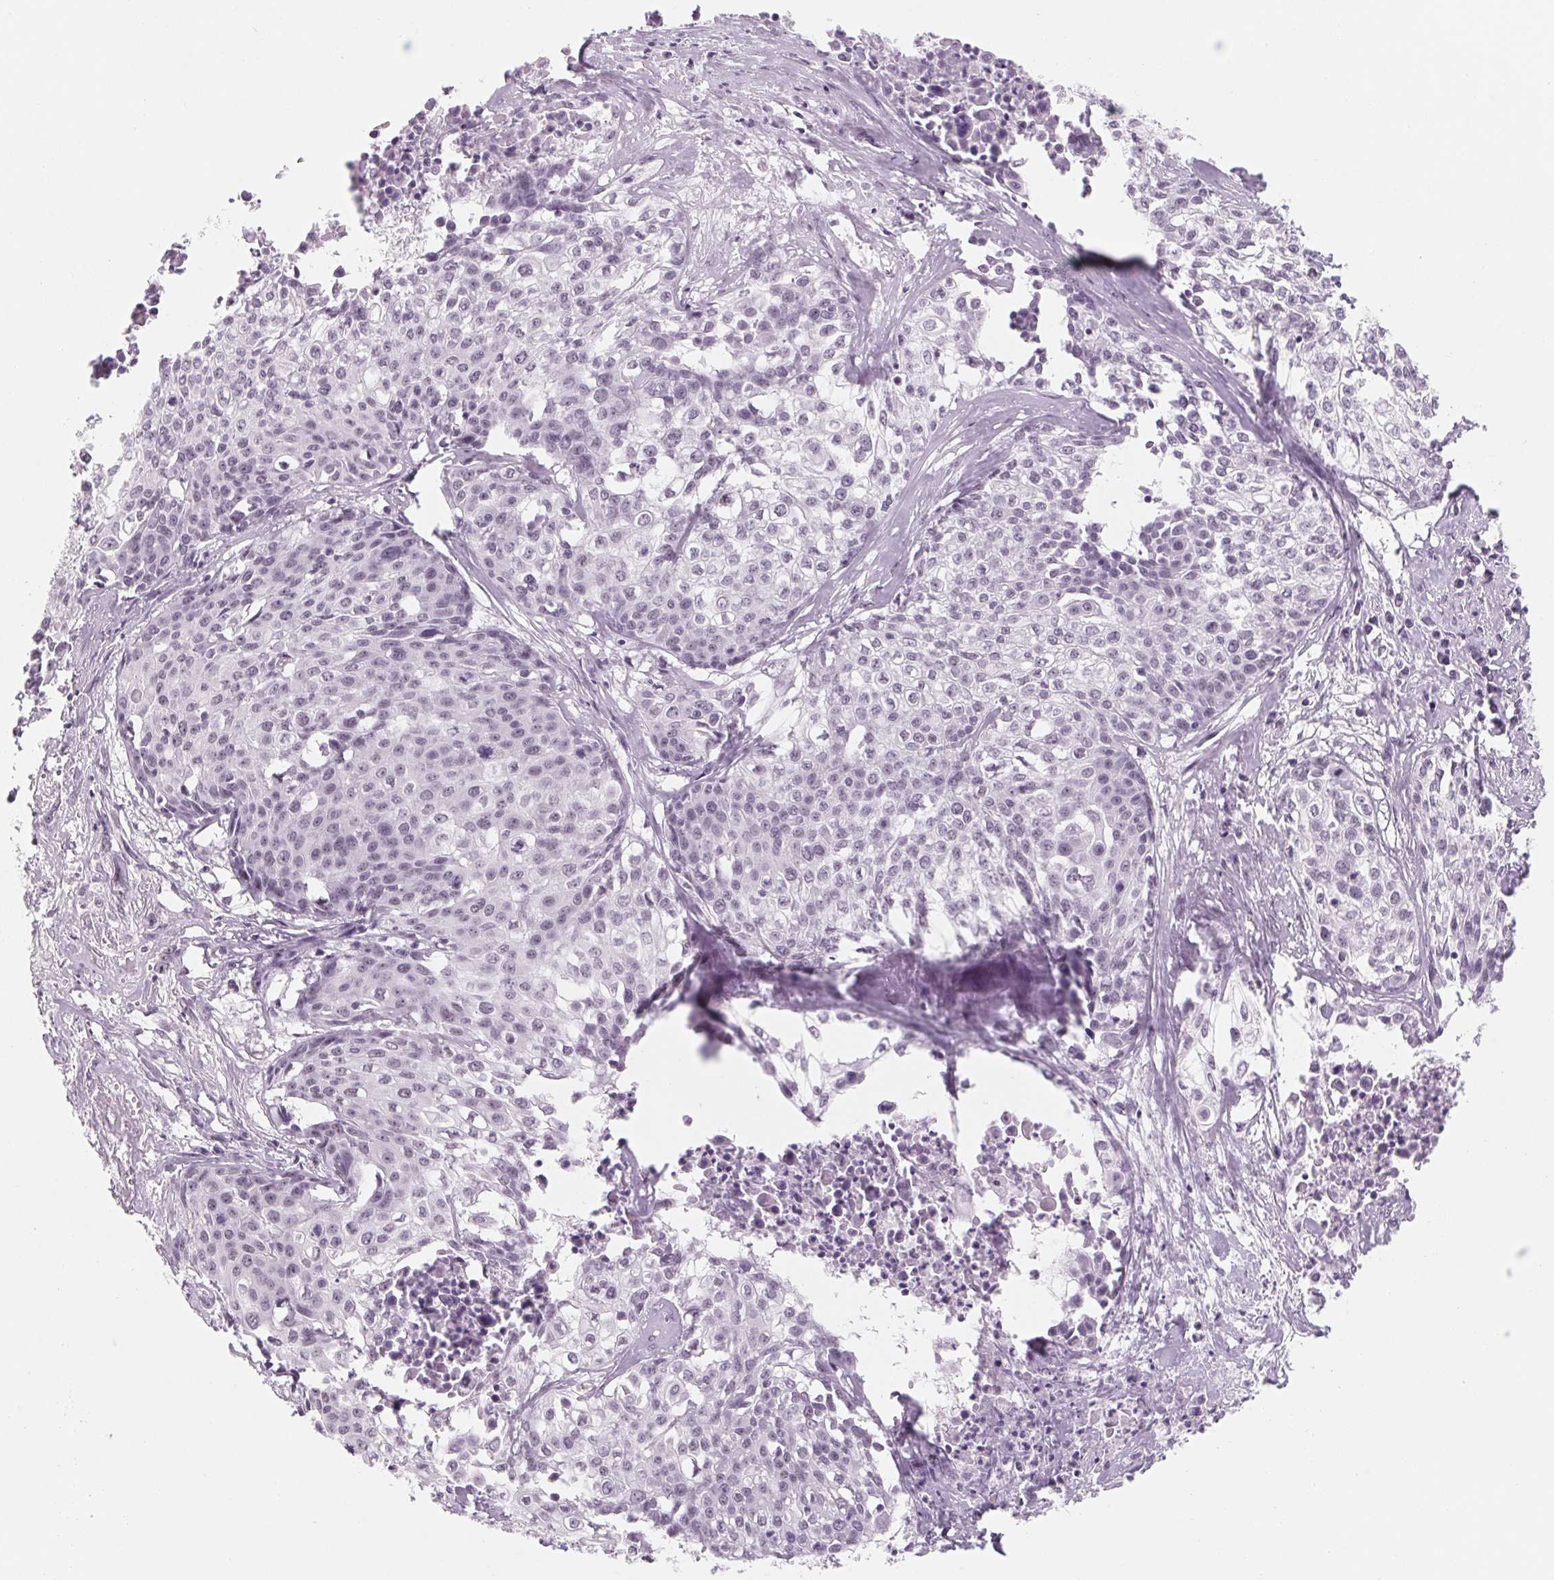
{"staining": {"intensity": "negative", "quantity": "none", "location": "none"}, "tissue": "cervical cancer", "cell_type": "Tumor cells", "image_type": "cancer", "snomed": [{"axis": "morphology", "description": "Squamous cell carcinoma, NOS"}, {"axis": "topography", "description": "Cervix"}], "caption": "This image is of cervical squamous cell carcinoma stained with IHC to label a protein in brown with the nuclei are counter-stained blue. There is no expression in tumor cells.", "gene": "ZIC4", "patient": {"sex": "female", "age": 39}}